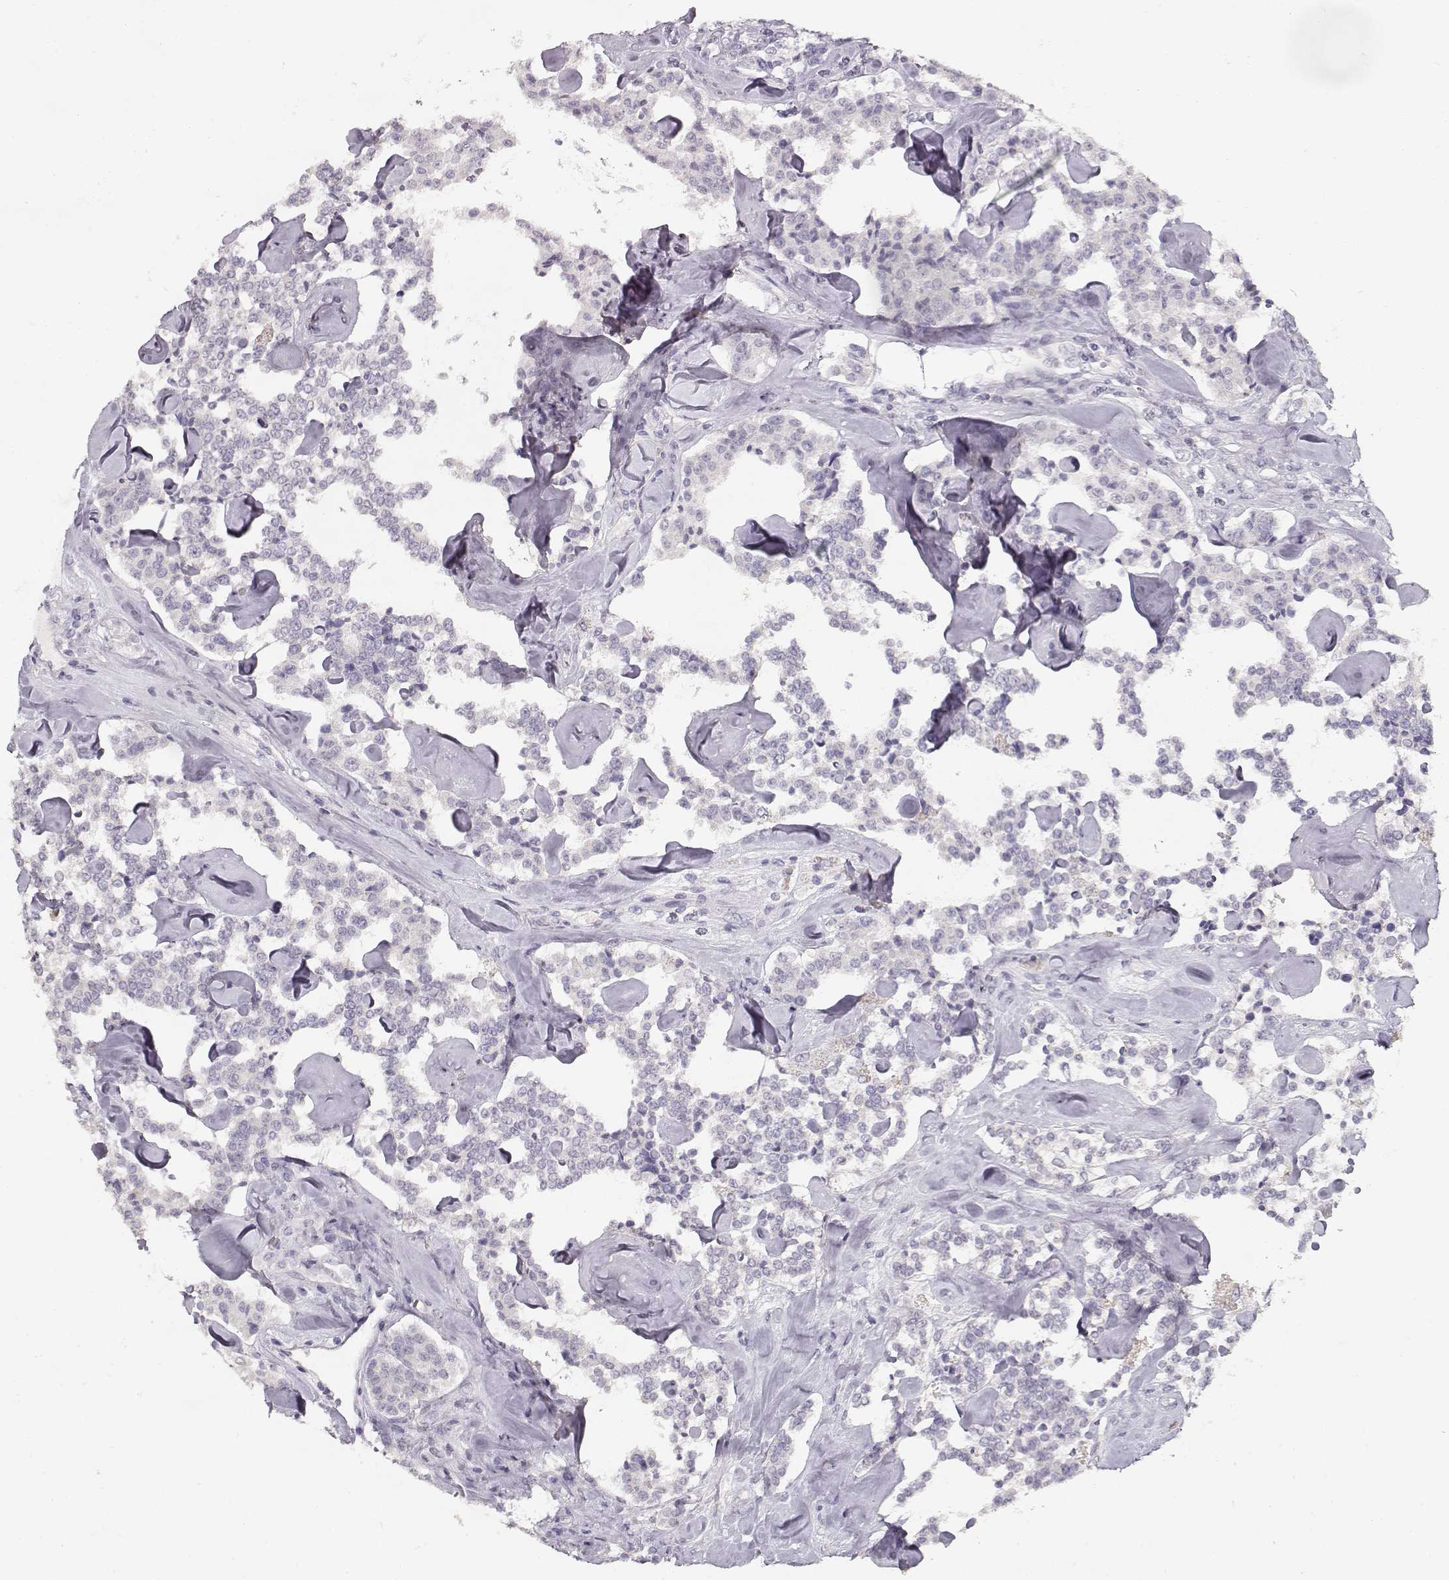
{"staining": {"intensity": "negative", "quantity": "none", "location": "none"}, "tissue": "carcinoid", "cell_type": "Tumor cells", "image_type": "cancer", "snomed": [{"axis": "morphology", "description": "Carcinoid, malignant, NOS"}, {"axis": "topography", "description": "Pancreas"}], "caption": "The micrograph exhibits no staining of tumor cells in malignant carcinoid.", "gene": "TPH2", "patient": {"sex": "male", "age": 41}}